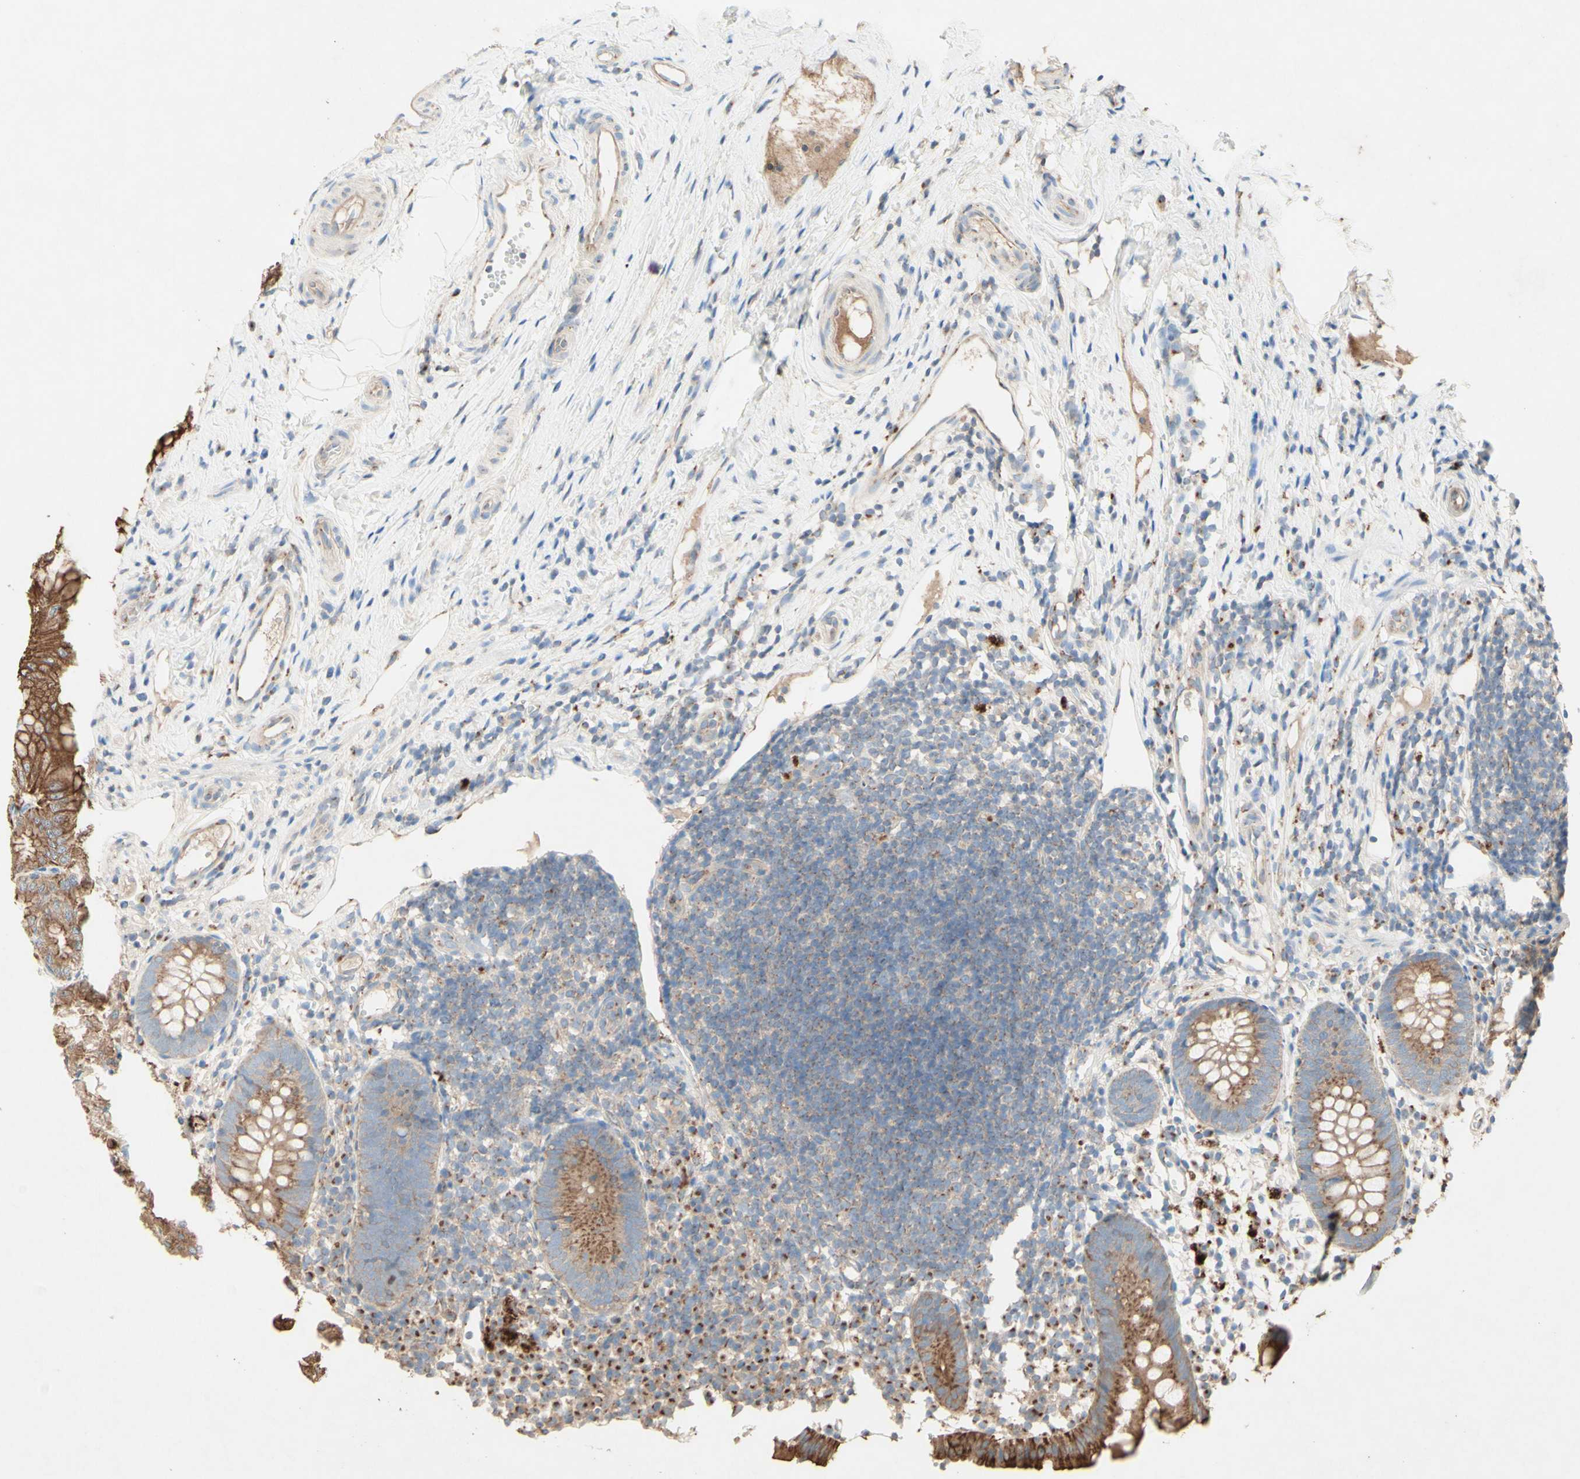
{"staining": {"intensity": "moderate", "quantity": ">75%", "location": "cytoplasmic/membranous"}, "tissue": "appendix", "cell_type": "Glandular cells", "image_type": "normal", "snomed": [{"axis": "morphology", "description": "Normal tissue, NOS"}, {"axis": "topography", "description": "Appendix"}], "caption": "This is a photomicrograph of IHC staining of benign appendix, which shows moderate positivity in the cytoplasmic/membranous of glandular cells.", "gene": "MTM1", "patient": {"sex": "female", "age": 20}}